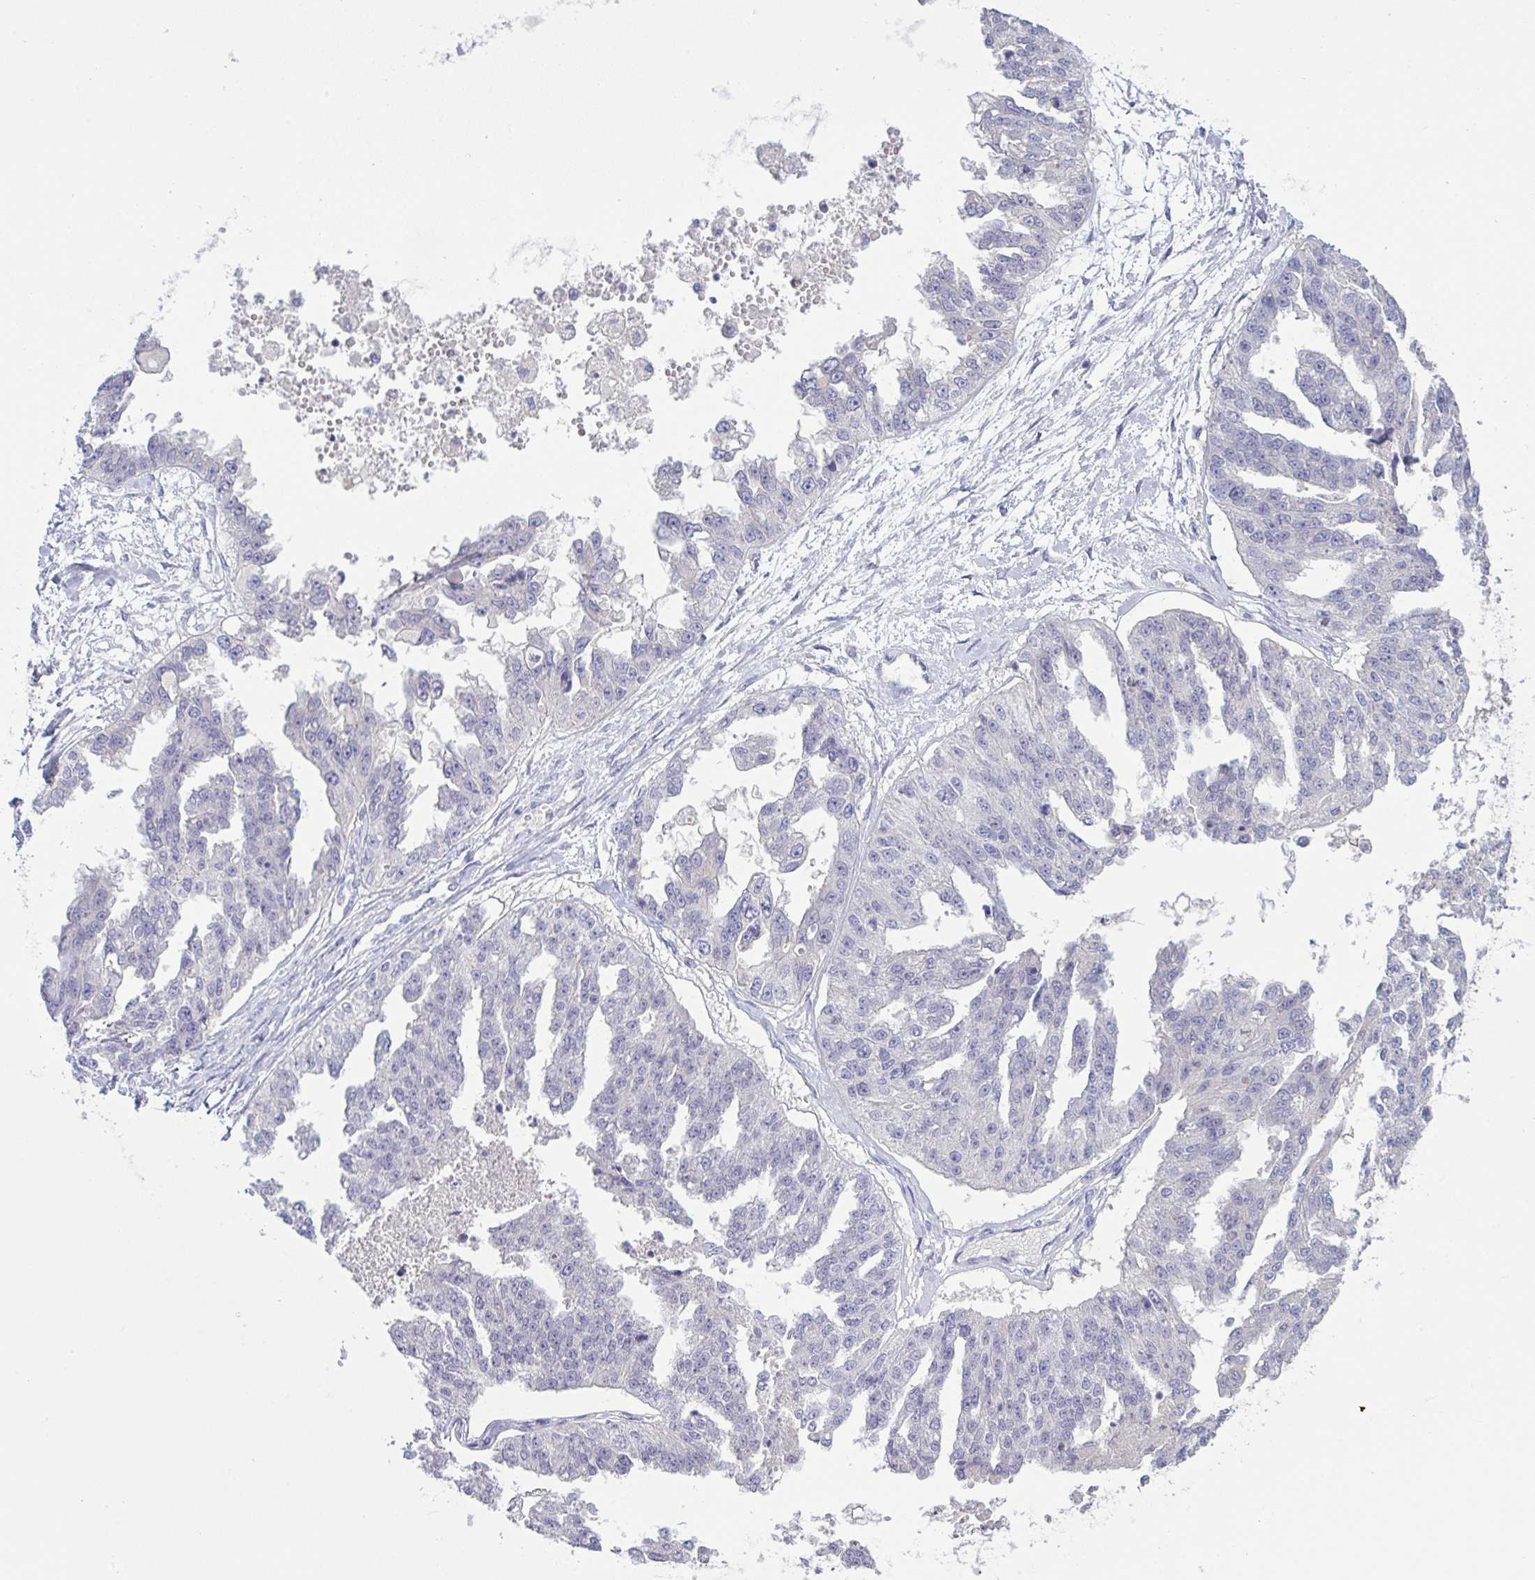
{"staining": {"intensity": "negative", "quantity": "none", "location": "none"}, "tissue": "ovarian cancer", "cell_type": "Tumor cells", "image_type": "cancer", "snomed": [{"axis": "morphology", "description": "Cystadenocarcinoma, serous, NOS"}, {"axis": "topography", "description": "Ovary"}], "caption": "High magnification brightfield microscopy of serous cystadenocarcinoma (ovarian) stained with DAB (3,3'-diaminobenzidine) (brown) and counterstained with hematoxylin (blue): tumor cells show no significant expression.", "gene": "TENT5D", "patient": {"sex": "female", "age": 58}}